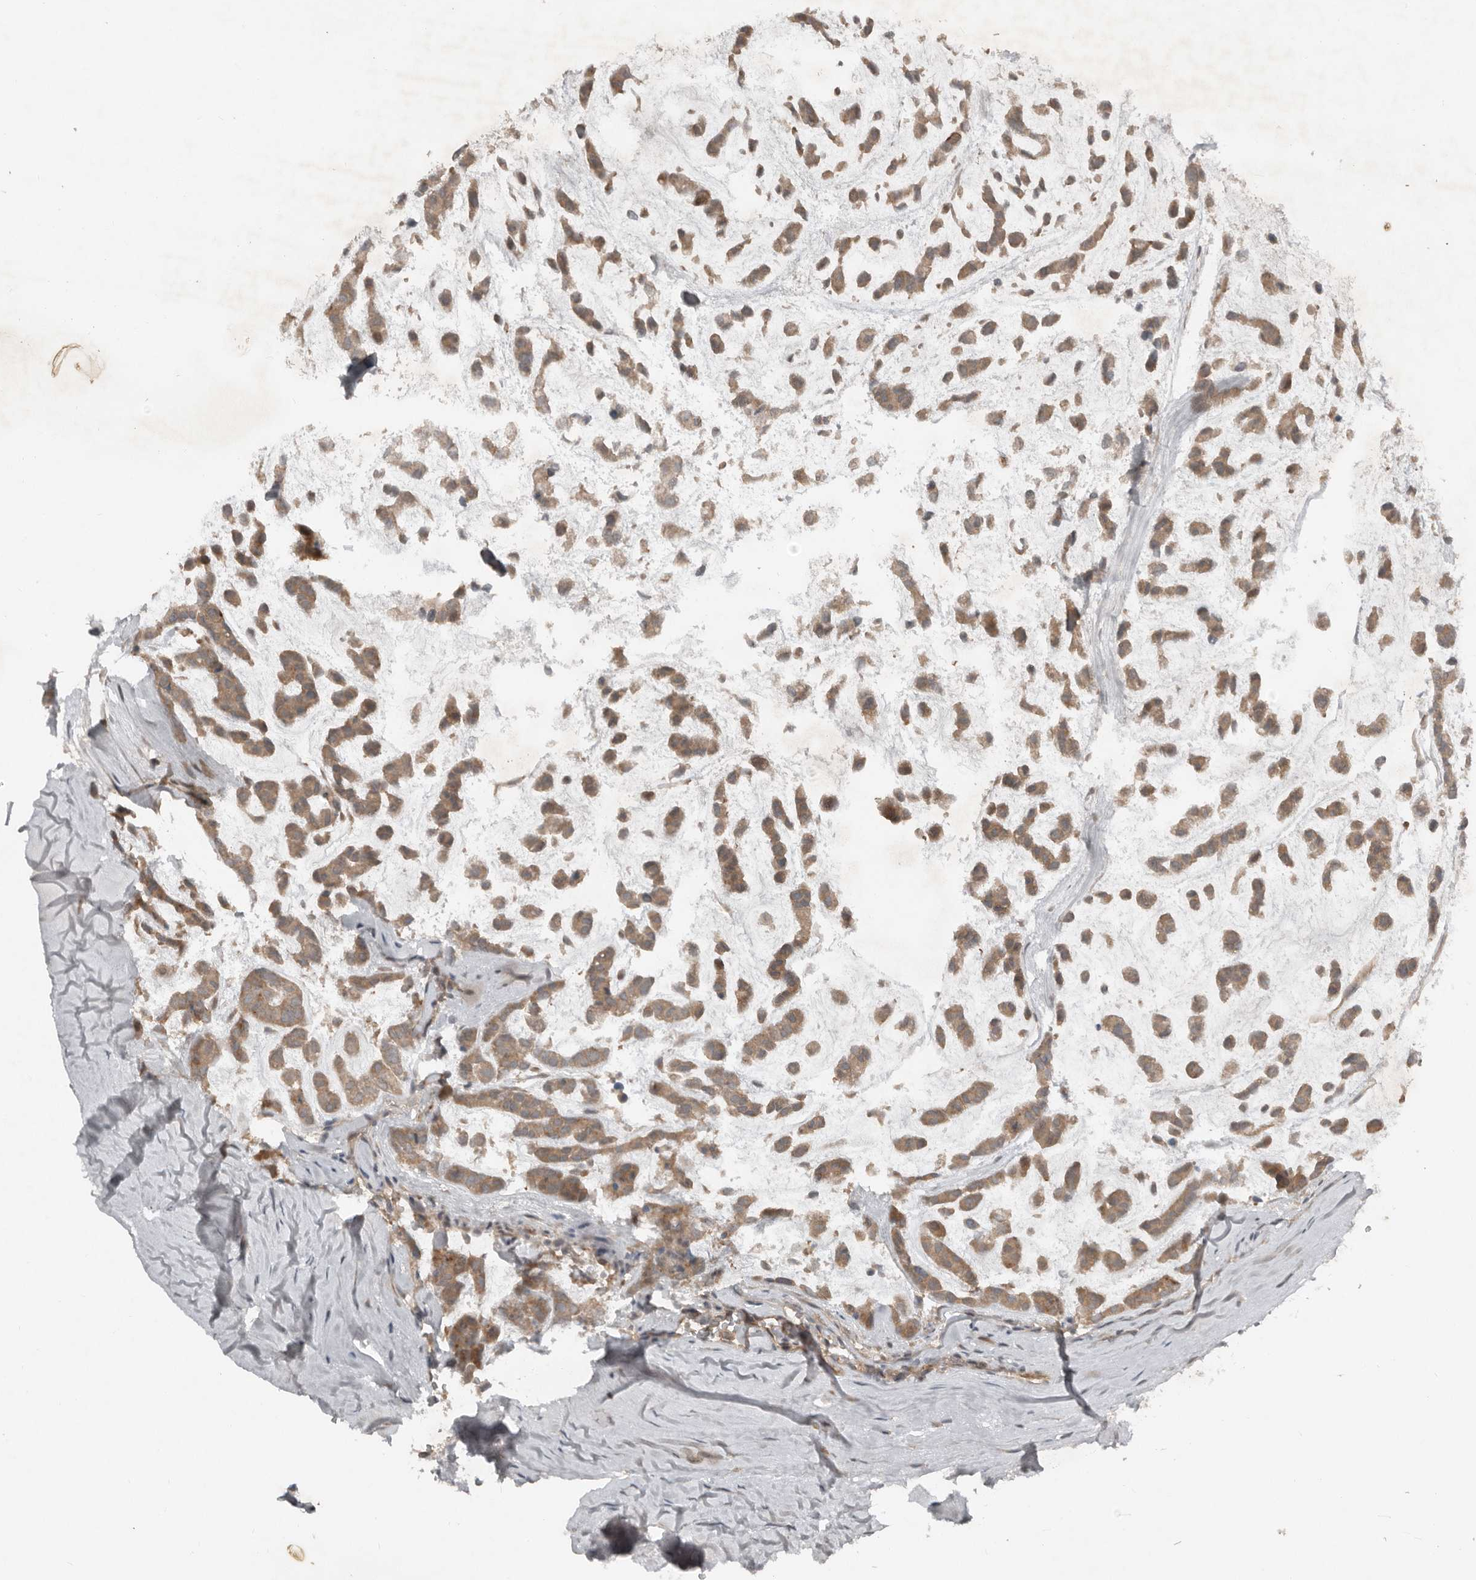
{"staining": {"intensity": "moderate", "quantity": ">75%", "location": "cytoplasmic/membranous"}, "tissue": "head and neck cancer", "cell_type": "Tumor cells", "image_type": "cancer", "snomed": [{"axis": "morphology", "description": "Adenocarcinoma, NOS"}, {"axis": "morphology", "description": "Adenoma, NOS"}, {"axis": "topography", "description": "Head-Neck"}], "caption": "Moderate cytoplasmic/membranous expression for a protein is seen in approximately >75% of tumor cells of head and neck cancer using immunohistochemistry (IHC).", "gene": "TEAD3", "patient": {"sex": "female", "age": 55}}